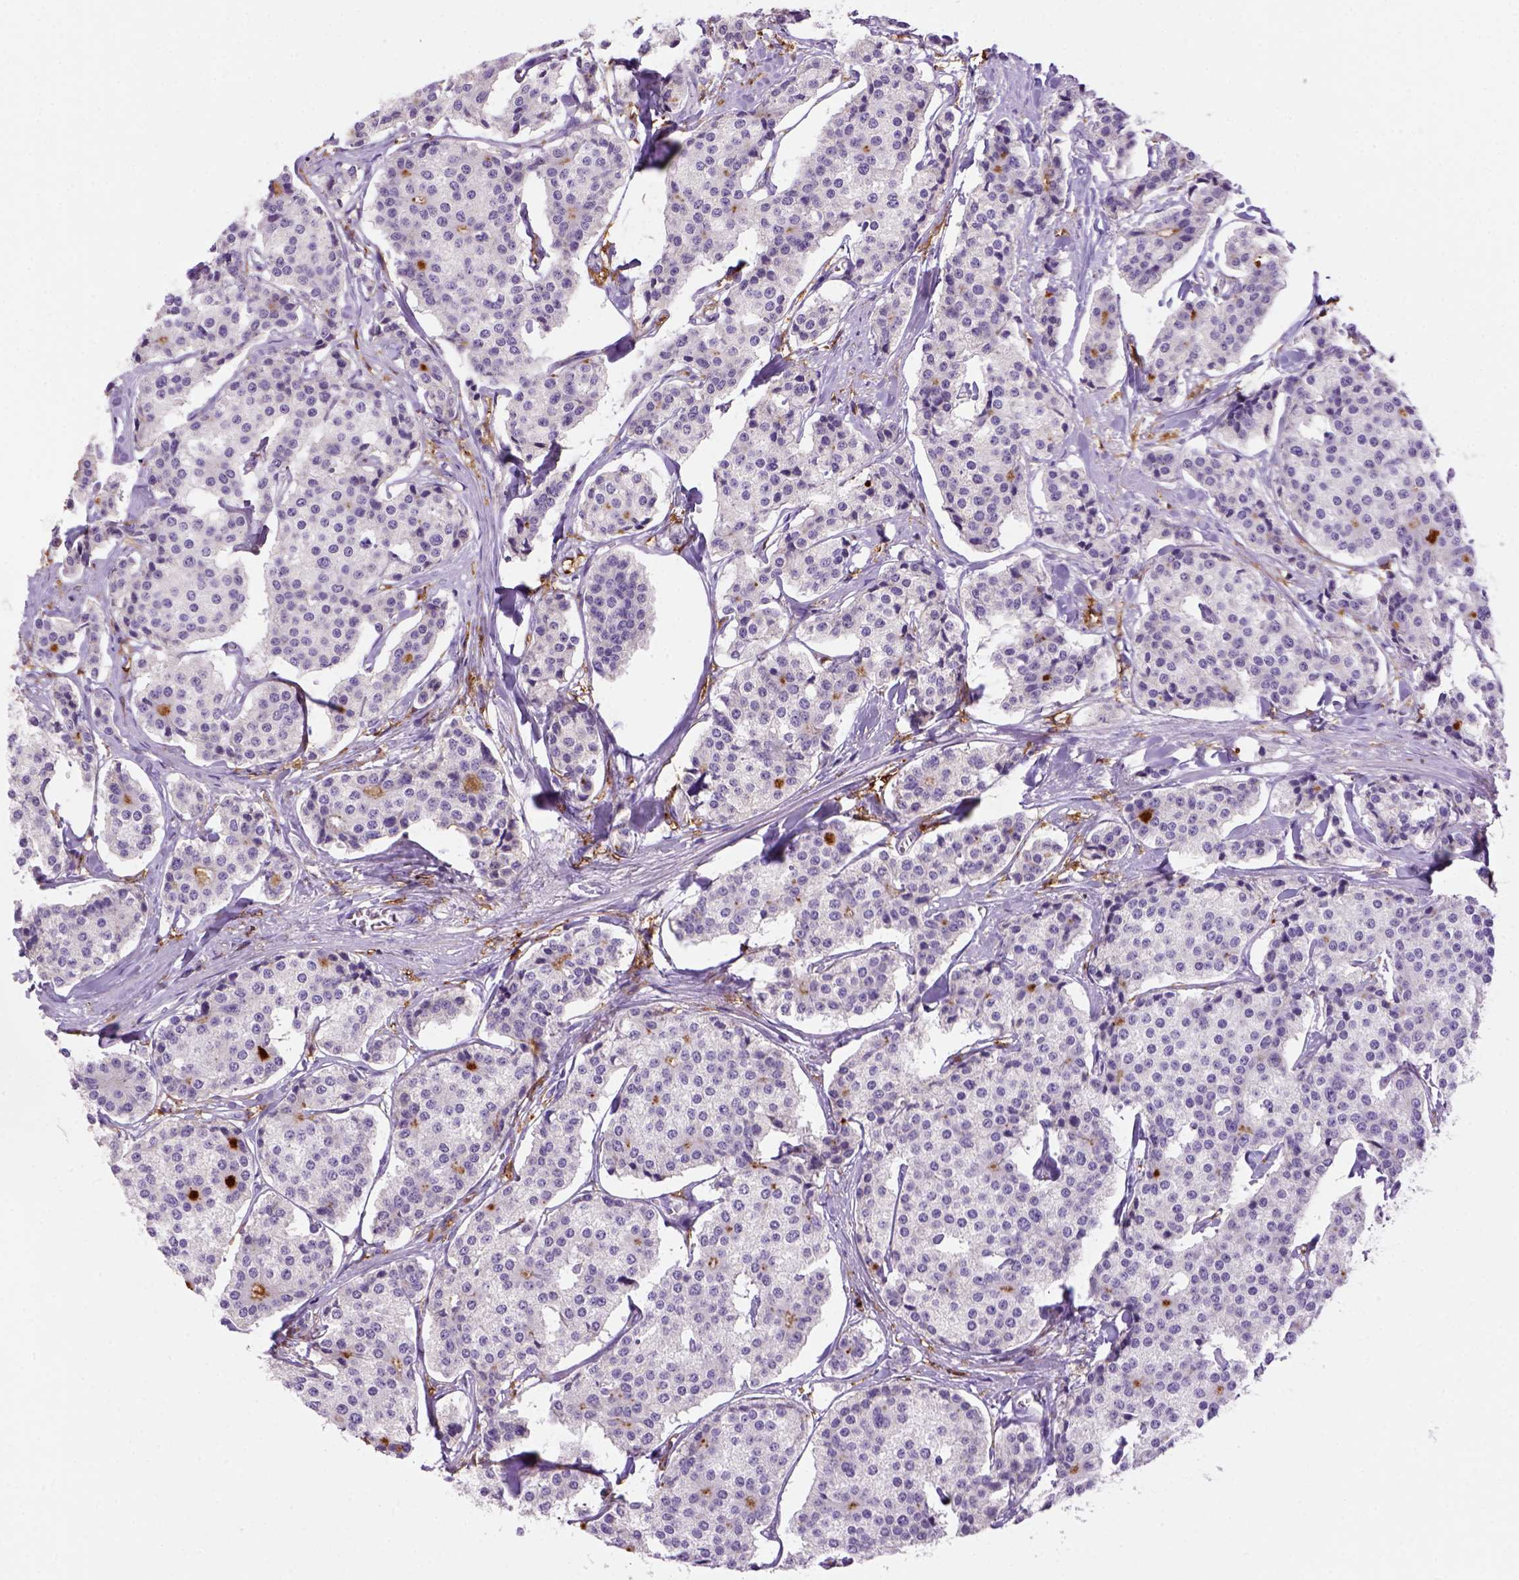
{"staining": {"intensity": "negative", "quantity": "none", "location": "none"}, "tissue": "carcinoid", "cell_type": "Tumor cells", "image_type": "cancer", "snomed": [{"axis": "morphology", "description": "Carcinoid, malignant, NOS"}, {"axis": "topography", "description": "Small intestine"}], "caption": "Immunohistochemical staining of human carcinoid reveals no significant expression in tumor cells.", "gene": "CD14", "patient": {"sex": "female", "age": 65}}